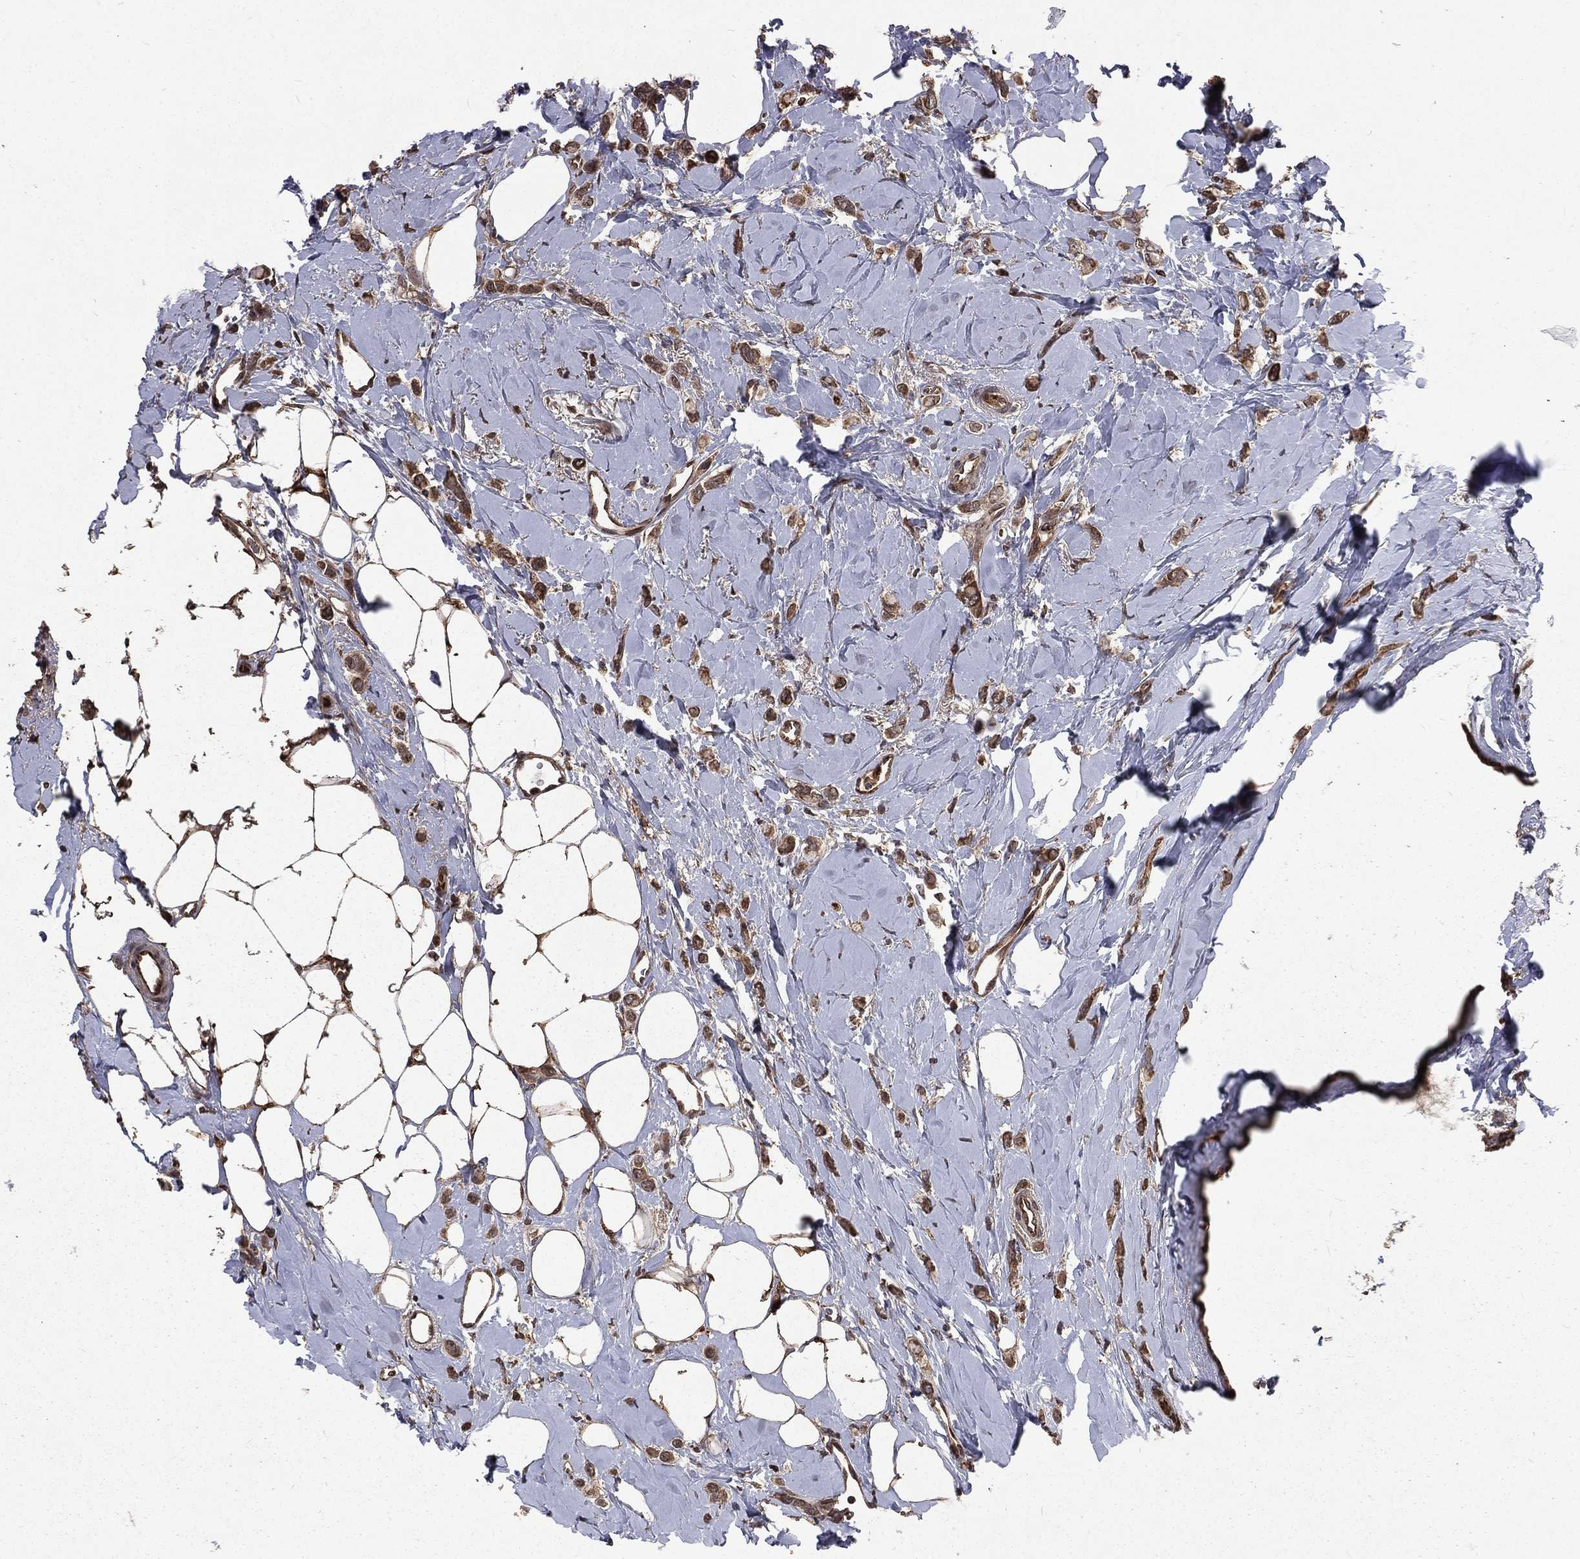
{"staining": {"intensity": "moderate", "quantity": ">75%", "location": "cytoplasmic/membranous"}, "tissue": "breast cancer", "cell_type": "Tumor cells", "image_type": "cancer", "snomed": [{"axis": "morphology", "description": "Lobular carcinoma"}, {"axis": "topography", "description": "Breast"}], "caption": "This is an image of immunohistochemistry staining of breast cancer (lobular carcinoma), which shows moderate staining in the cytoplasmic/membranous of tumor cells.", "gene": "LENG8", "patient": {"sex": "female", "age": 66}}